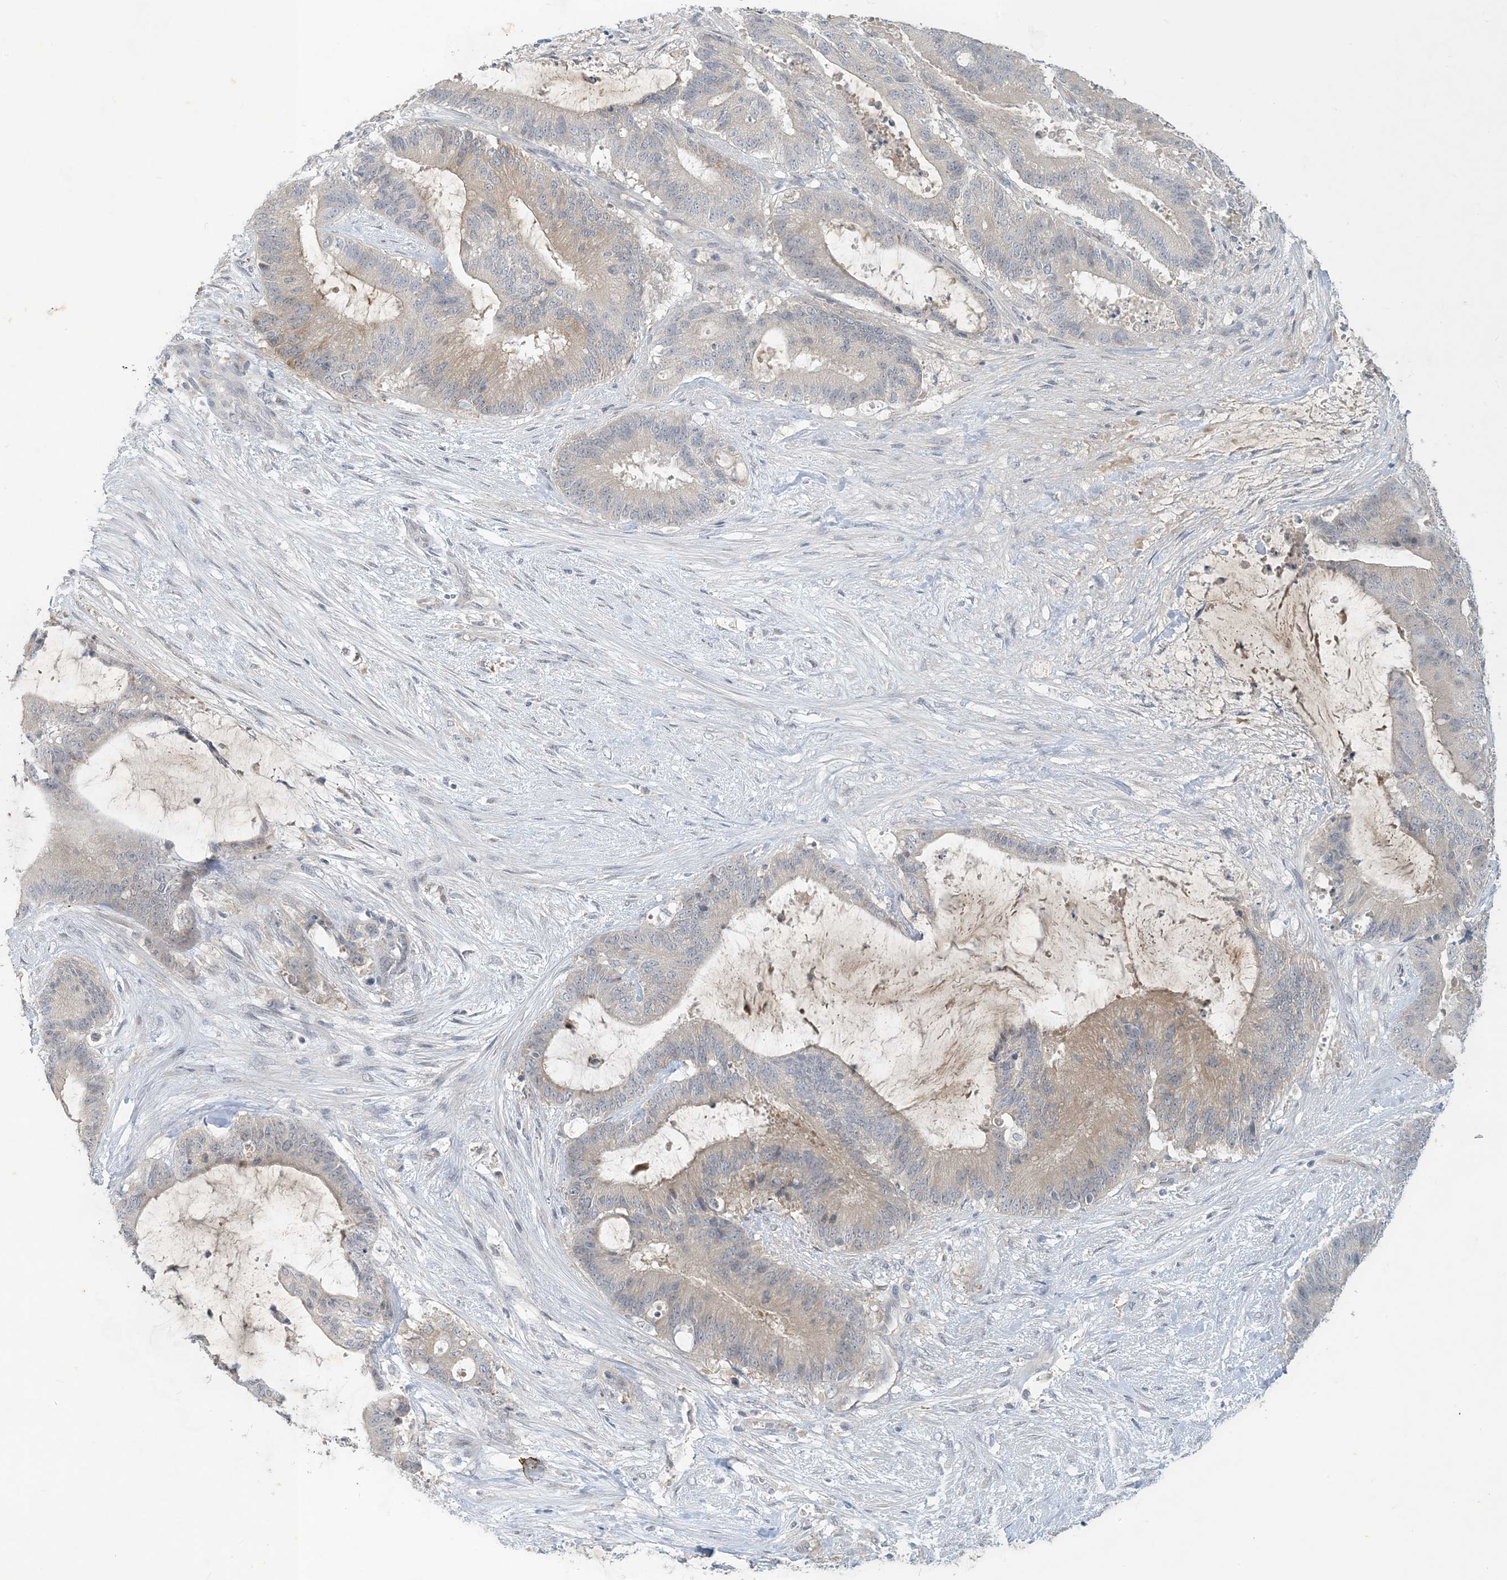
{"staining": {"intensity": "weak", "quantity": "<25%", "location": "cytoplasmic/membranous"}, "tissue": "liver cancer", "cell_type": "Tumor cells", "image_type": "cancer", "snomed": [{"axis": "morphology", "description": "Normal tissue, NOS"}, {"axis": "morphology", "description": "Cholangiocarcinoma"}, {"axis": "topography", "description": "Liver"}, {"axis": "topography", "description": "Peripheral nerve tissue"}], "caption": "Liver cholangiocarcinoma stained for a protein using immunohistochemistry demonstrates no expression tumor cells.", "gene": "CDS1", "patient": {"sex": "female", "age": 73}}